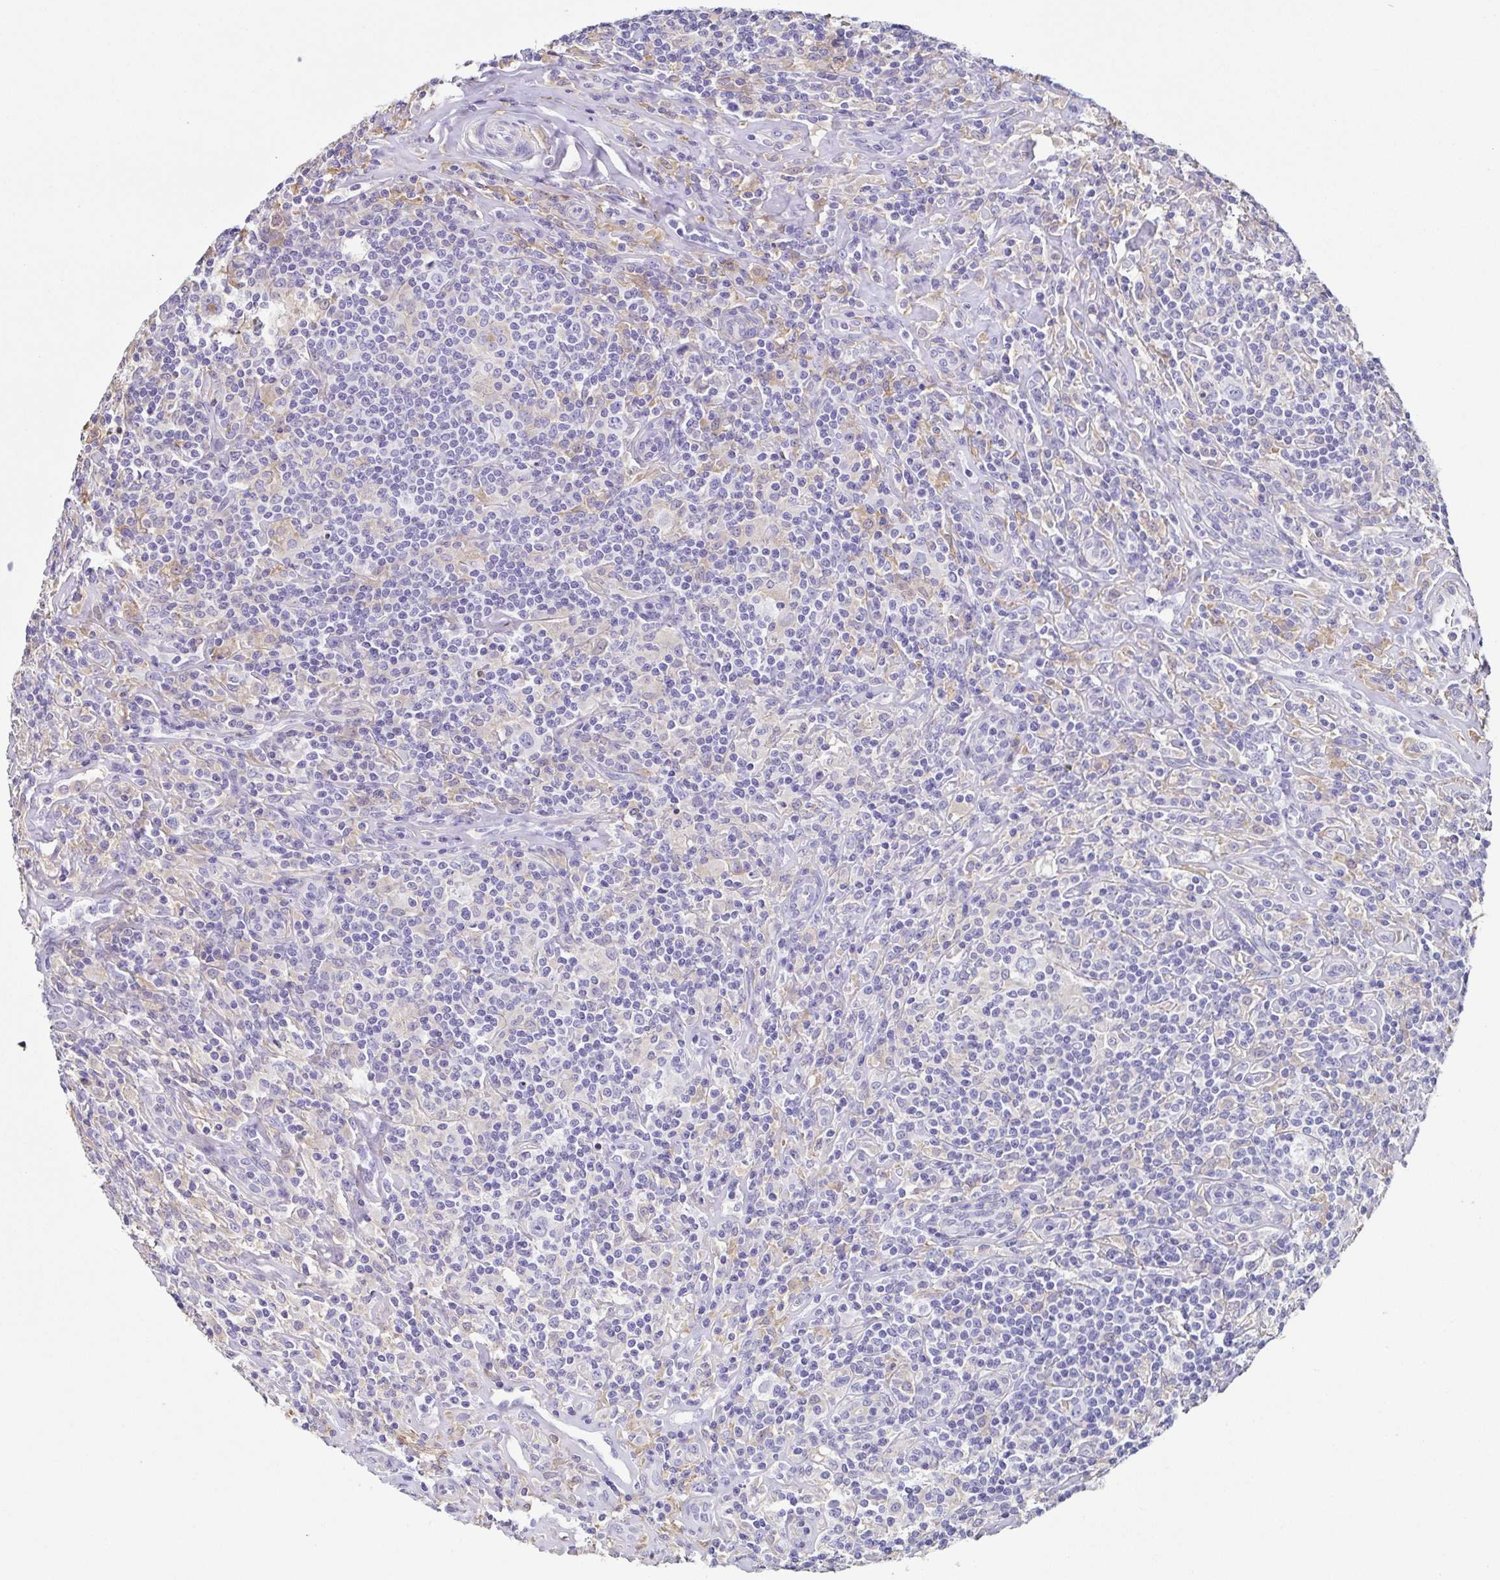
{"staining": {"intensity": "negative", "quantity": "none", "location": "none"}, "tissue": "lymphoma", "cell_type": "Tumor cells", "image_type": "cancer", "snomed": [{"axis": "morphology", "description": "Hodgkin's disease, NOS"}, {"axis": "morphology", "description": "Hodgkin's lymphoma, nodular sclerosis"}, {"axis": "topography", "description": "Lymph node"}], "caption": "Tumor cells are negative for brown protein staining in Hodgkin's lymphoma, nodular sclerosis.", "gene": "ANXA10", "patient": {"sex": "female", "age": 10}}